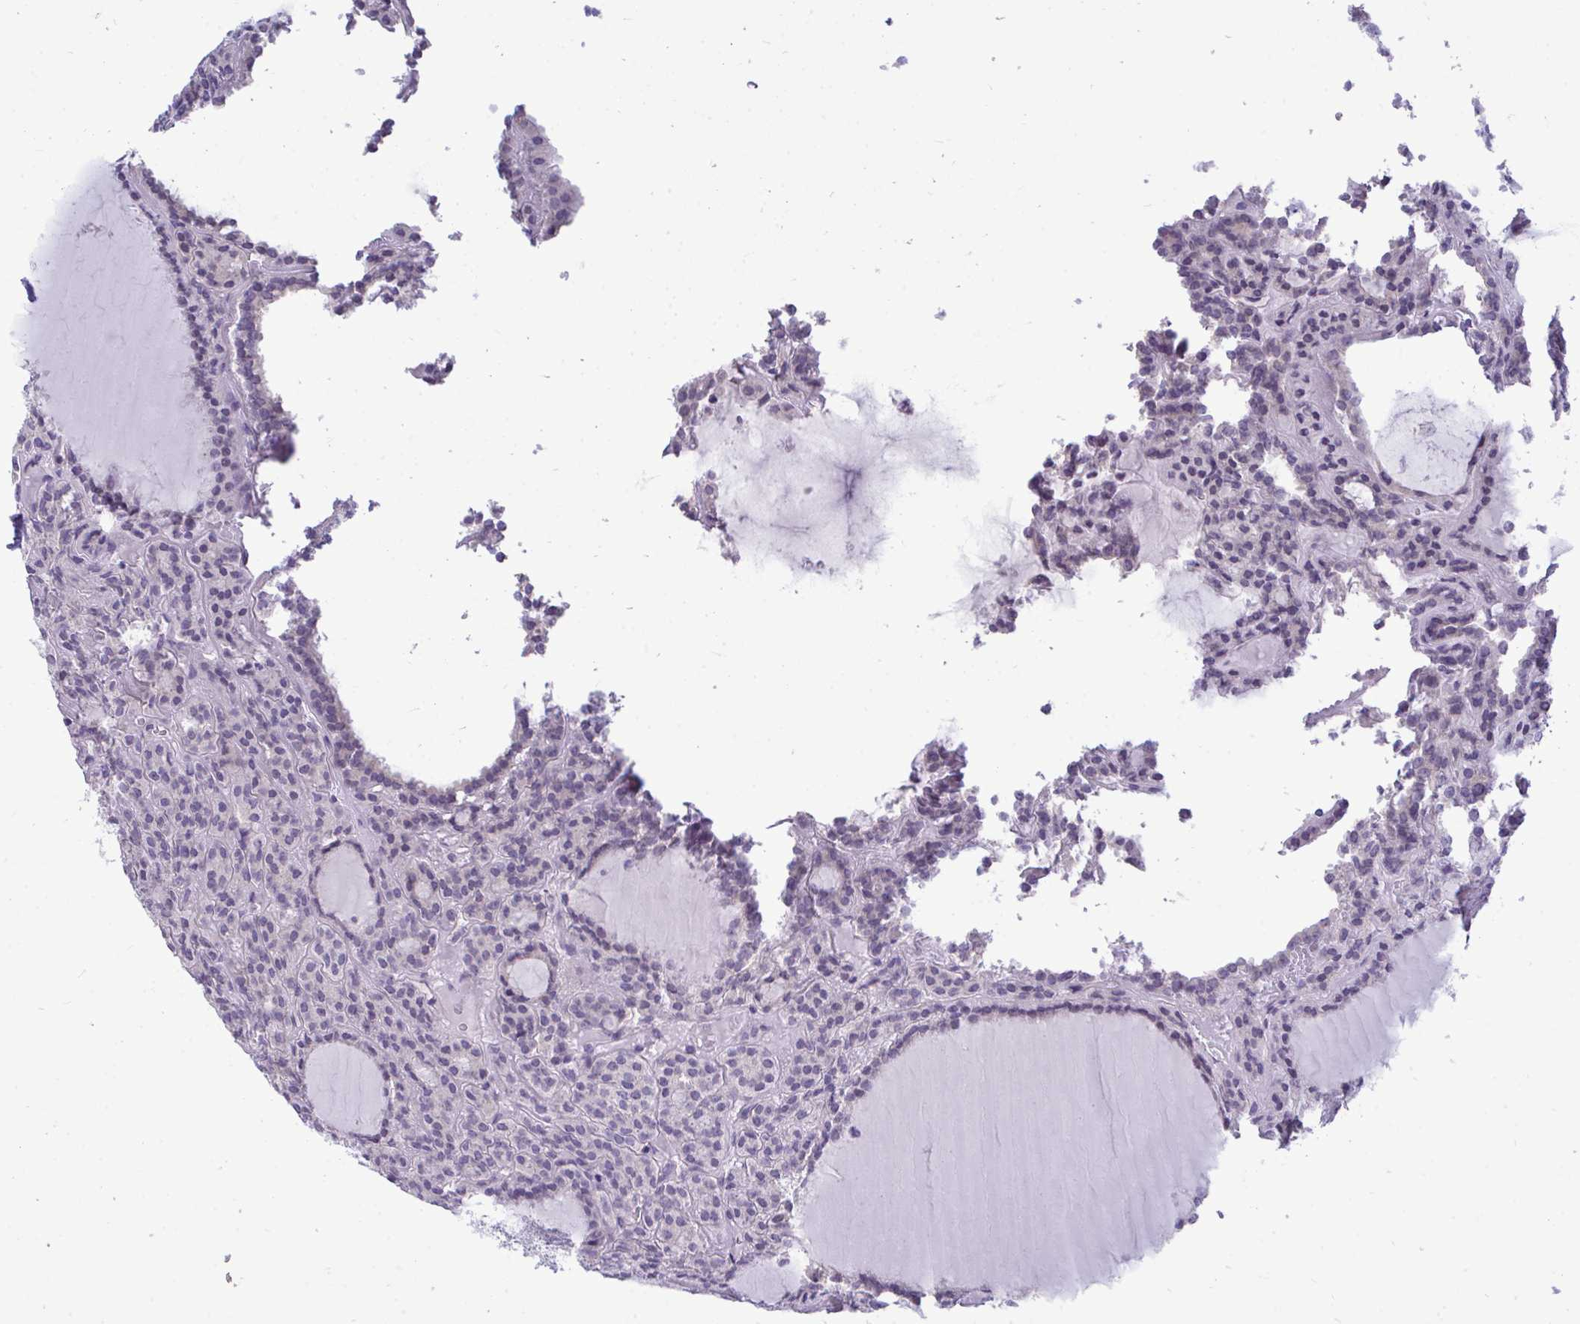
{"staining": {"intensity": "negative", "quantity": "none", "location": "none"}, "tissue": "thyroid cancer", "cell_type": "Tumor cells", "image_type": "cancer", "snomed": [{"axis": "morphology", "description": "Follicular adenoma carcinoma, NOS"}, {"axis": "topography", "description": "Thyroid gland"}], "caption": "Tumor cells are negative for brown protein staining in thyroid cancer (follicular adenoma carcinoma).", "gene": "PIGK", "patient": {"sex": "female", "age": 63}}